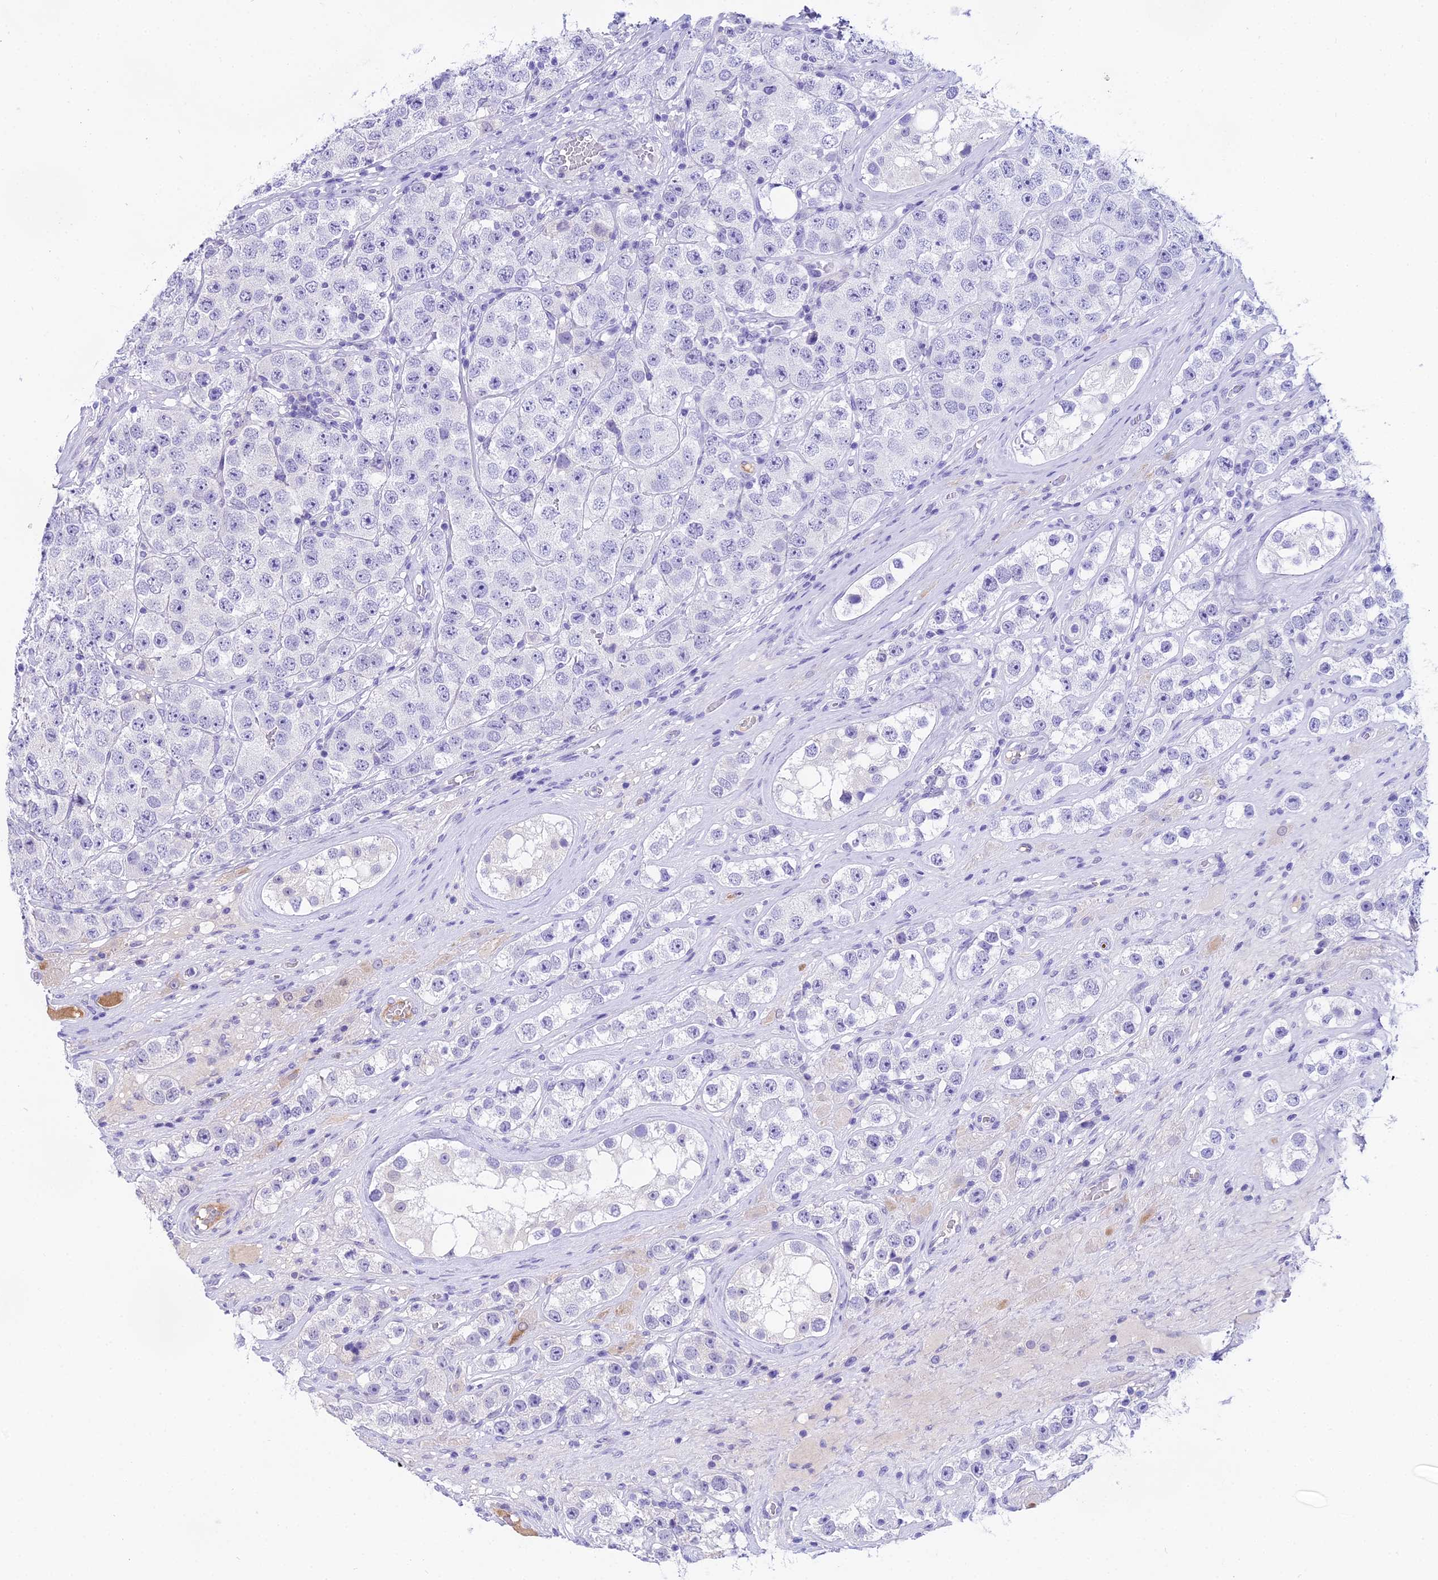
{"staining": {"intensity": "negative", "quantity": "none", "location": "none"}, "tissue": "testis cancer", "cell_type": "Tumor cells", "image_type": "cancer", "snomed": [{"axis": "morphology", "description": "Seminoma, NOS"}, {"axis": "topography", "description": "Testis"}], "caption": "An immunohistochemistry photomicrograph of seminoma (testis) is shown. There is no staining in tumor cells of seminoma (testis).", "gene": "MAT2A", "patient": {"sex": "male", "age": 28}}